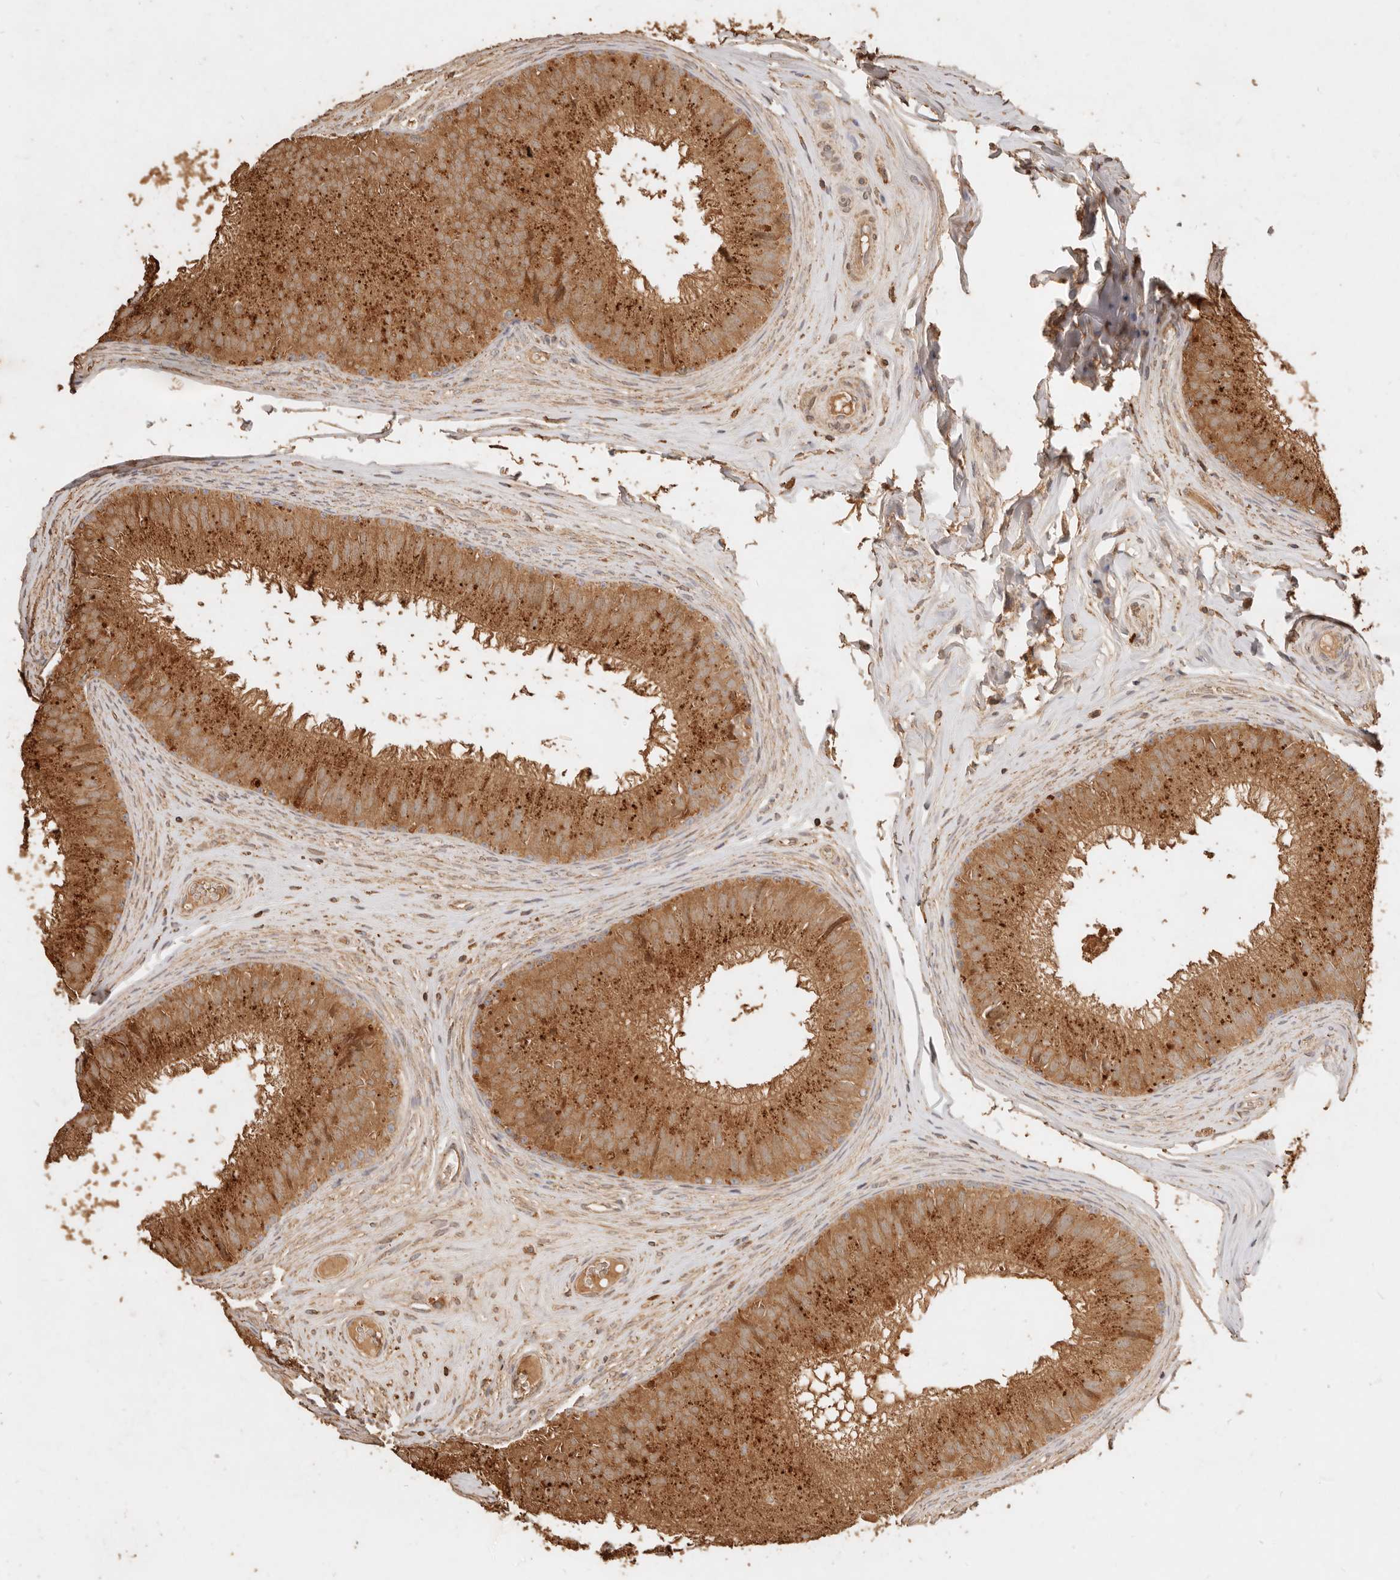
{"staining": {"intensity": "strong", "quantity": ">75%", "location": "cytoplasmic/membranous"}, "tissue": "epididymis", "cell_type": "Glandular cells", "image_type": "normal", "snomed": [{"axis": "morphology", "description": "Normal tissue, NOS"}, {"axis": "topography", "description": "Epididymis"}], "caption": "Epididymis stained with a brown dye shows strong cytoplasmic/membranous positive positivity in about >75% of glandular cells.", "gene": "FAM180B", "patient": {"sex": "male", "age": 32}}